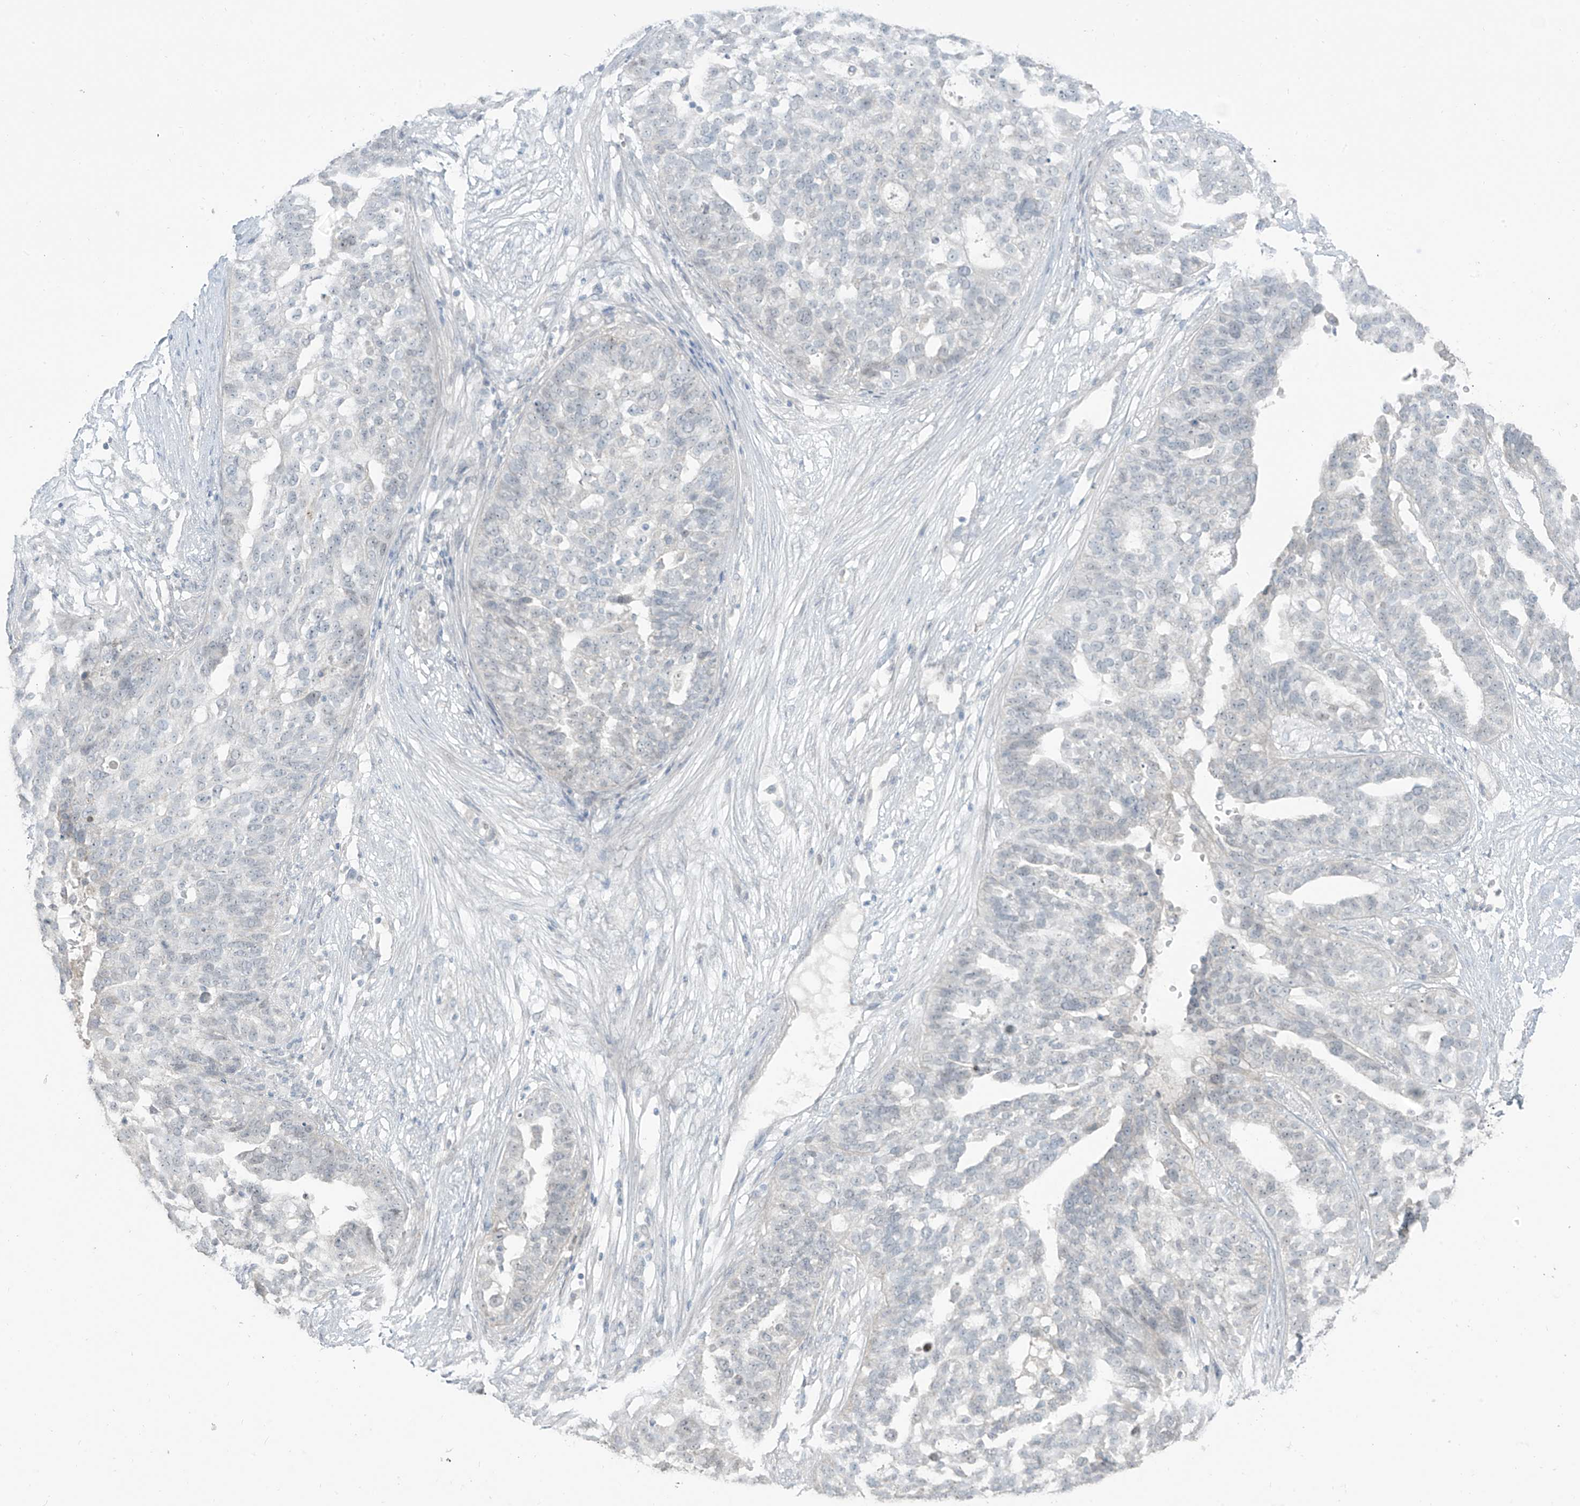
{"staining": {"intensity": "weak", "quantity": "<25%", "location": "cytoplasmic/membranous"}, "tissue": "ovarian cancer", "cell_type": "Tumor cells", "image_type": "cancer", "snomed": [{"axis": "morphology", "description": "Cystadenocarcinoma, serous, NOS"}, {"axis": "topography", "description": "Ovary"}], "caption": "Tumor cells are negative for protein expression in human ovarian cancer. (DAB (3,3'-diaminobenzidine) IHC with hematoxylin counter stain).", "gene": "PRDM6", "patient": {"sex": "female", "age": 59}}